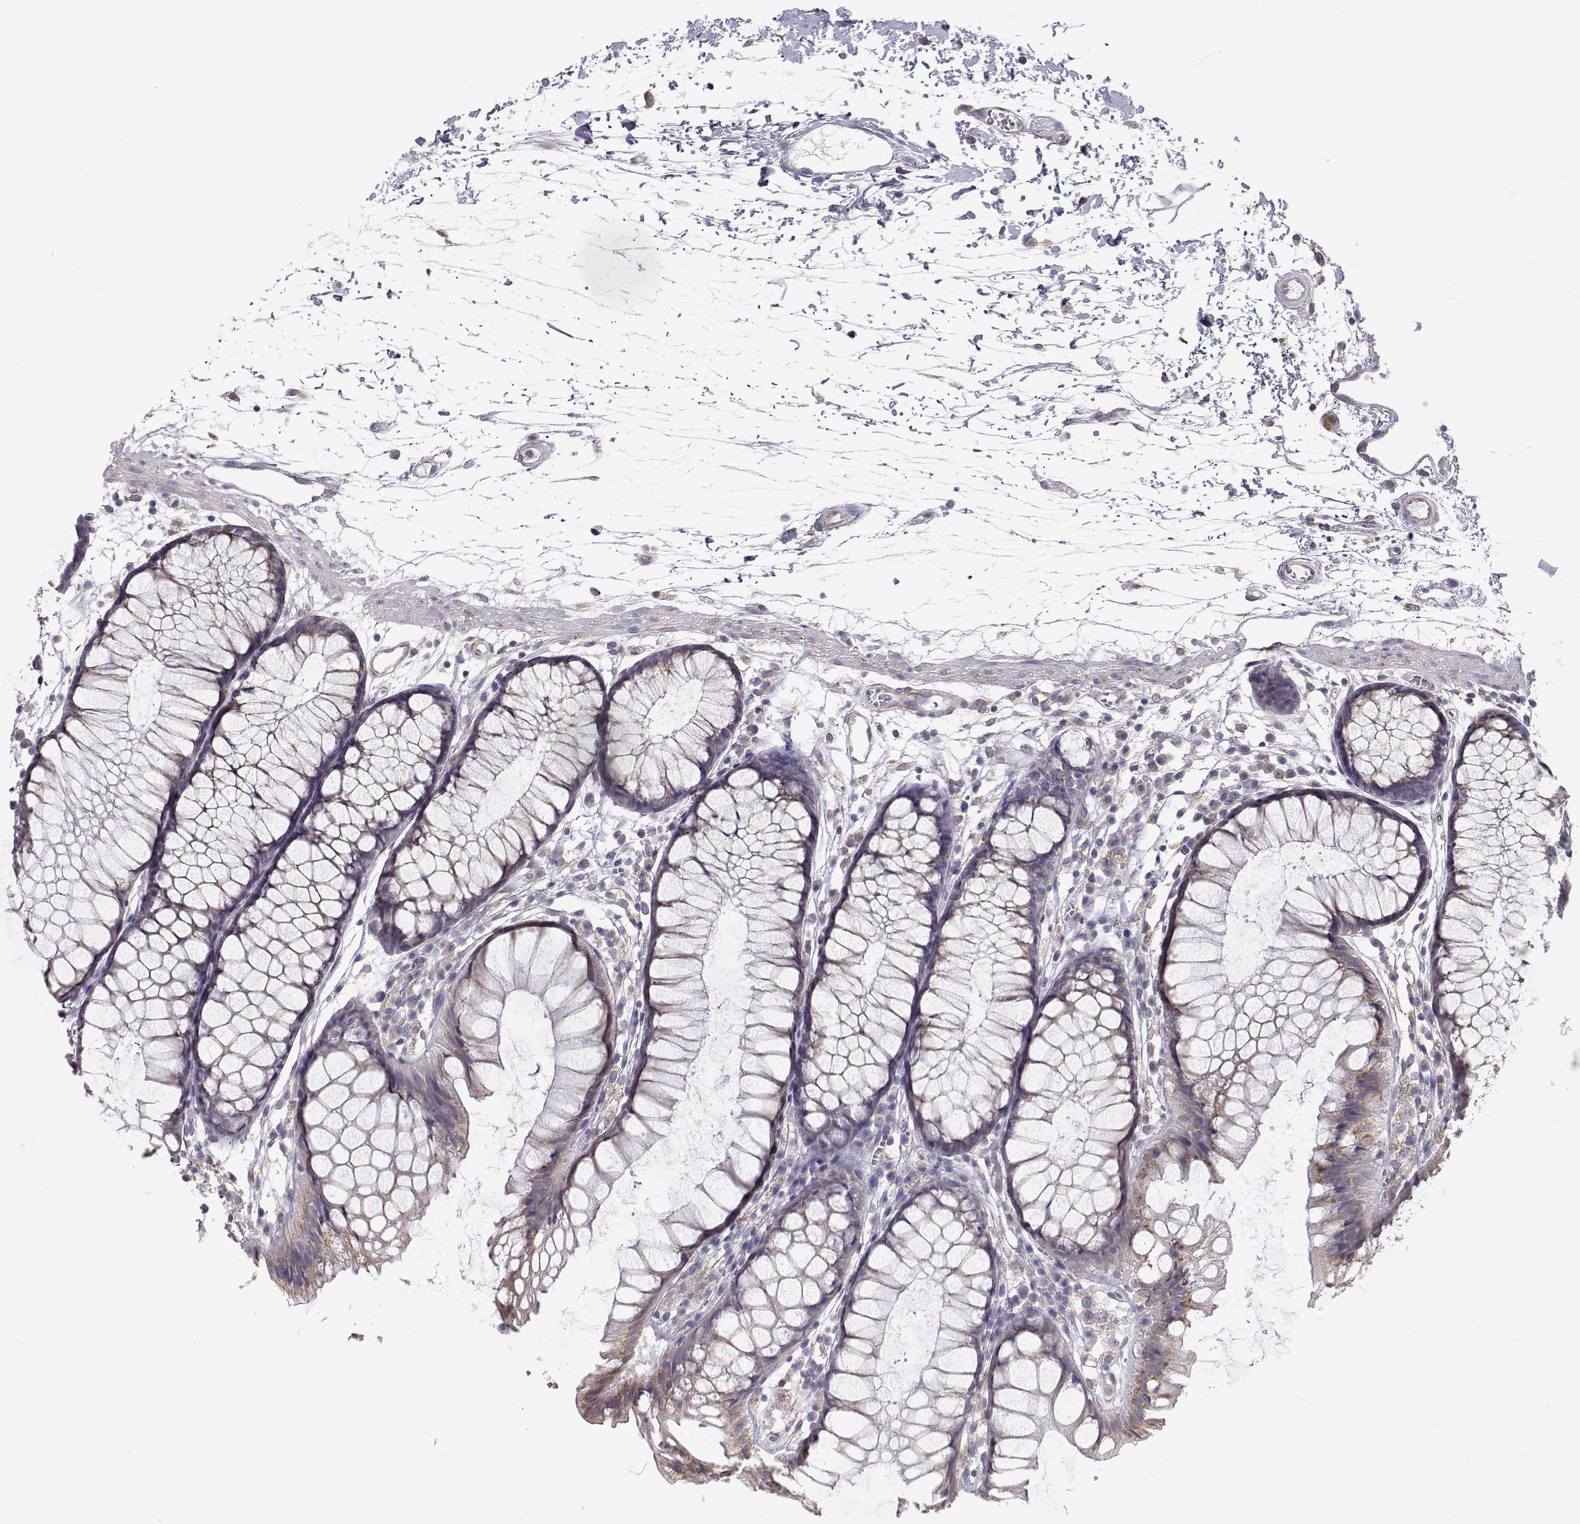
{"staining": {"intensity": "negative", "quantity": "none", "location": "none"}, "tissue": "colon", "cell_type": "Endothelial cells", "image_type": "normal", "snomed": [{"axis": "morphology", "description": "Normal tissue, NOS"}, {"axis": "morphology", "description": "Adenocarcinoma, NOS"}, {"axis": "topography", "description": "Colon"}], "caption": "This is an IHC image of normal human colon. There is no positivity in endothelial cells.", "gene": "BEND6", "patient": {"sex": "male", "age": 65}}